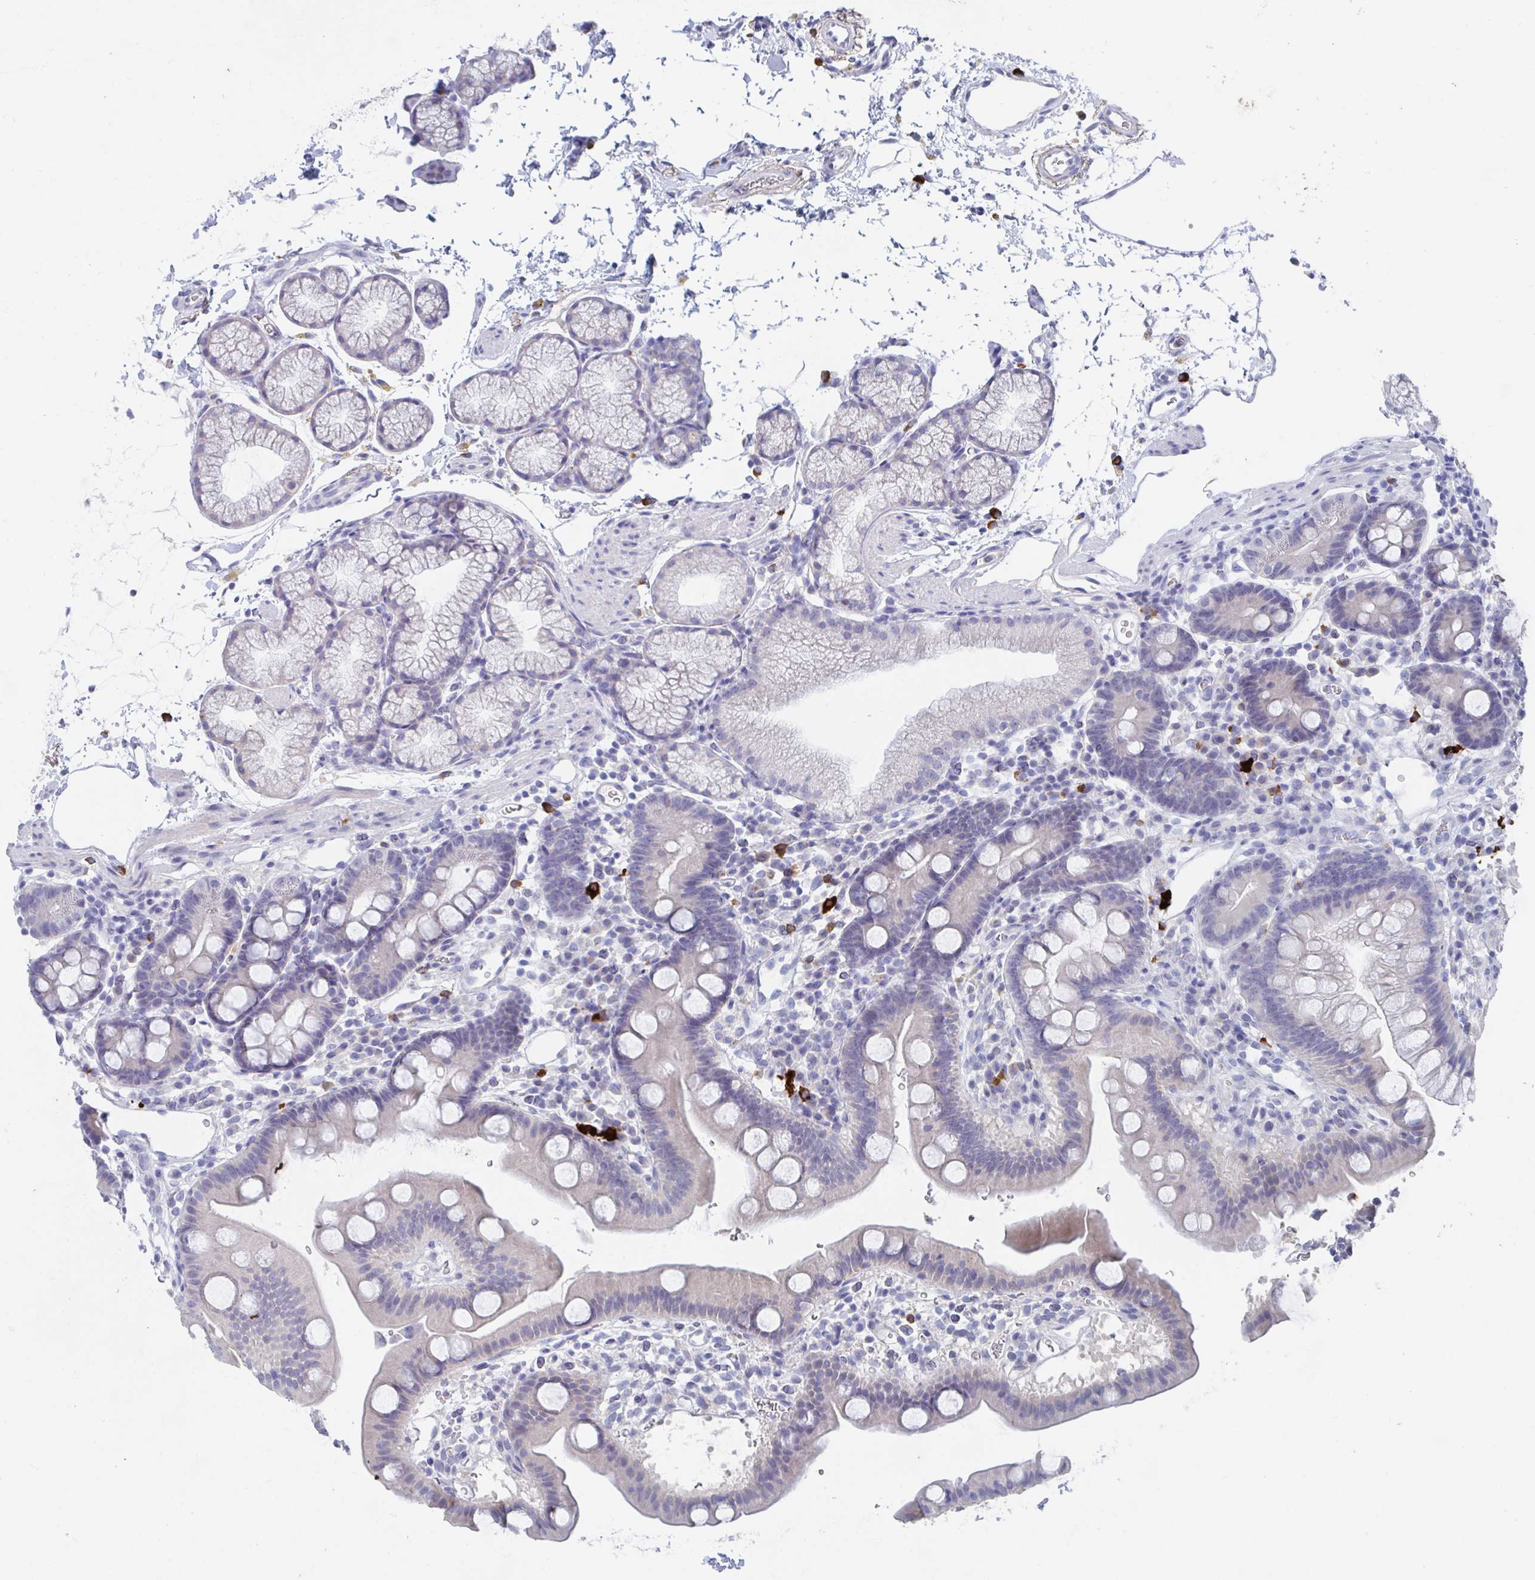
{"staining": {"intensity": "negative", "quantity": "none", "location": "none"}, "tissue": "duodenum", "cell_type": "Glandular cells", "image_type": "normal", "snomed": [{"axis": "morphology", "description": "Normal tissue, NOS"}, {"axis": "topography", "description": "Duodenum"}], "caption": "IHC of benign duodenum reveals no expression in glandular cells. Nuclei are stained in blue.", "gene": "KCNK5", "patient": {"sex": "male", "age": 59}}